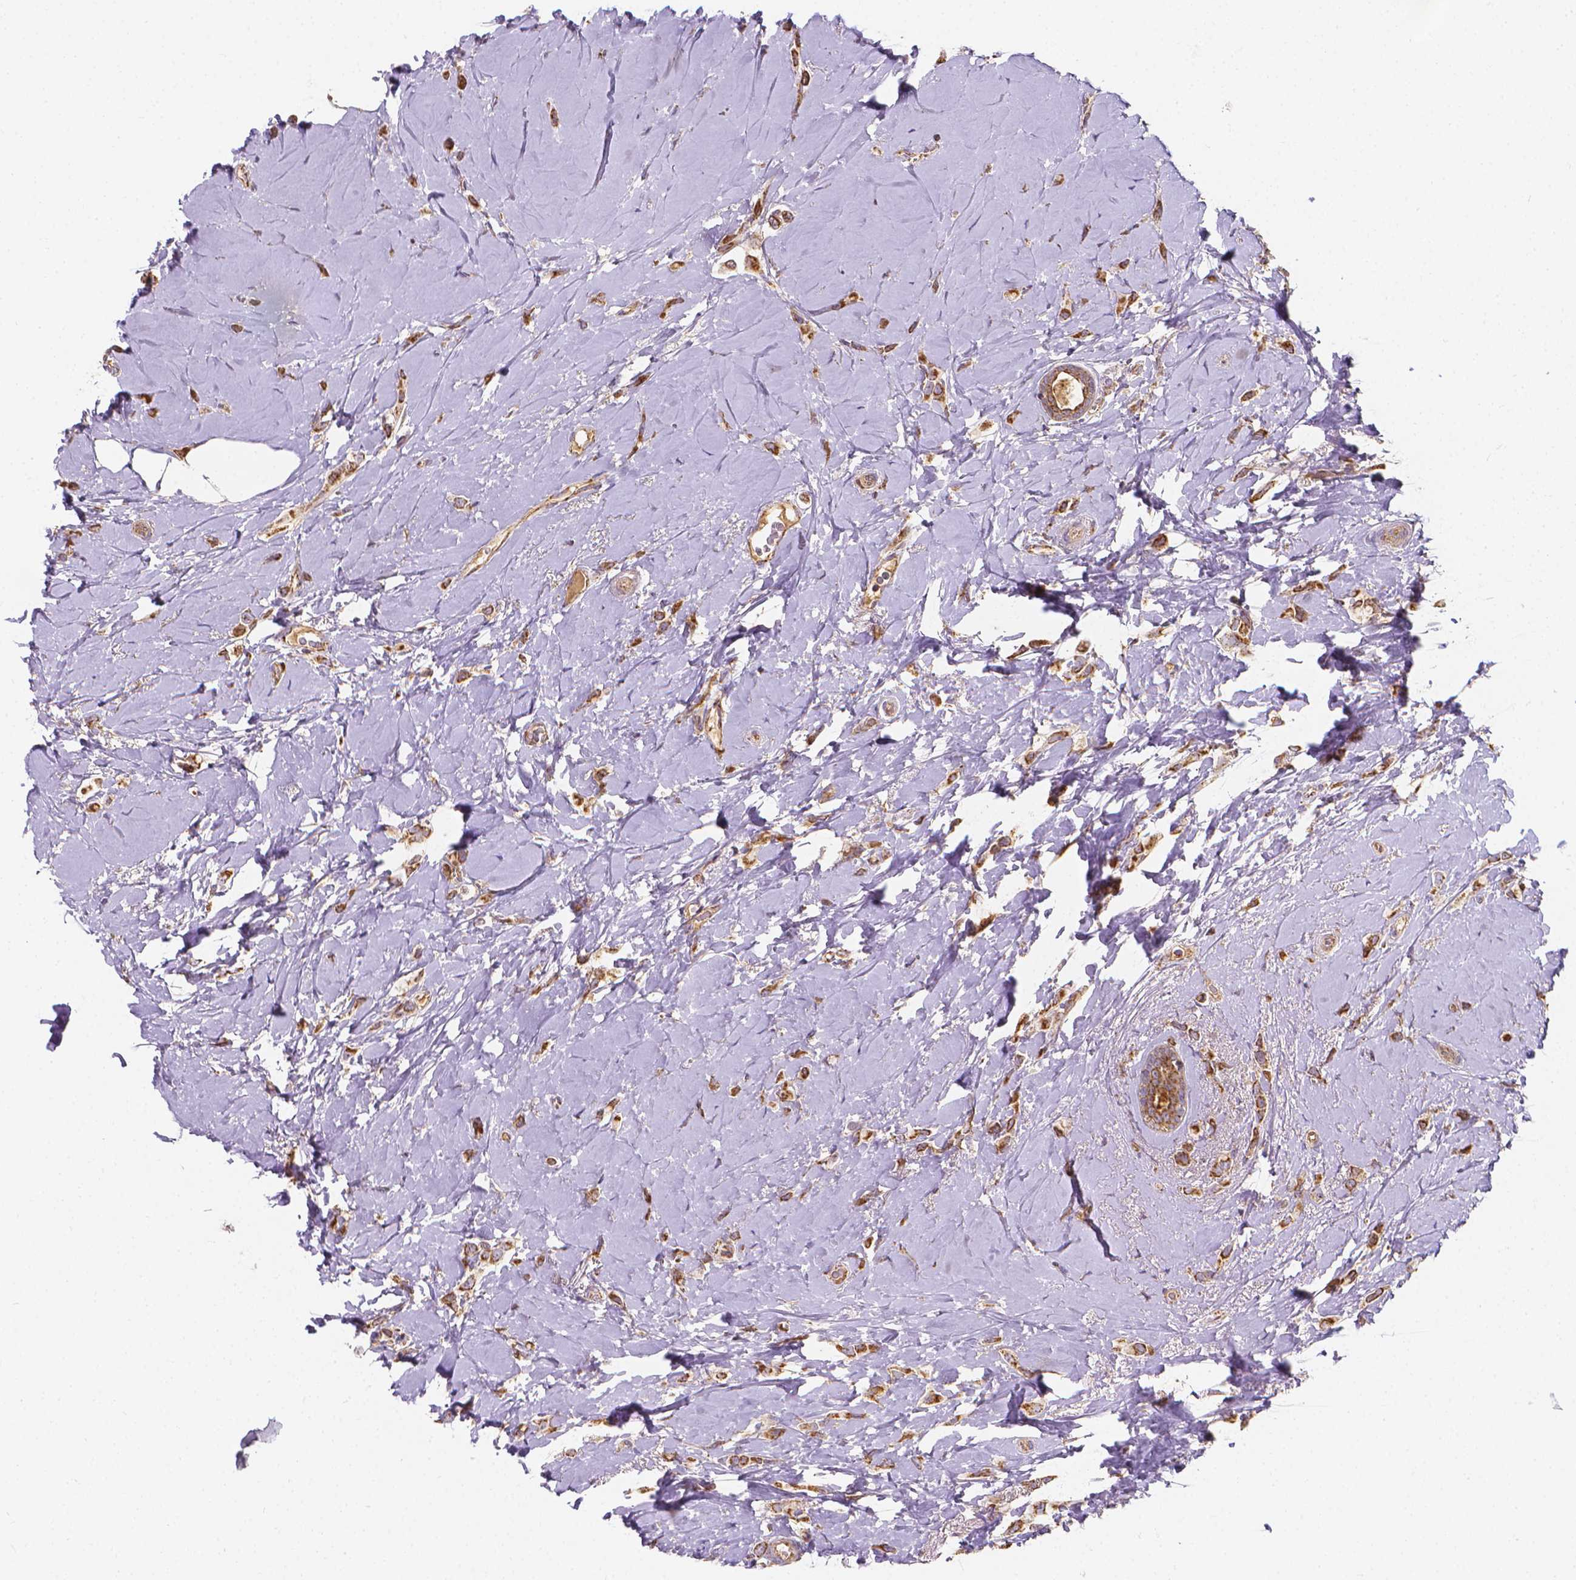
{"staining": {"intensity": "moderate", "quantity": ">75%", "location": "cytoplasmic/membranous"}, "tissue": "breast cancer", "cell_type": "Tumor cells", "image_type": "cancer", "snomed": [{"axis": "morphology", "description": "Lobular carcinoma"}, {"axis": "topography", "description": "Breast"}], "caption": "High-power microscopy captured an immunohistochemistry image of lobular carcinoma (breast), revealing moderate cytoplasmic/membranous positivity in approximately >75% of tumor cells.", "gene": "SNCAIP", "patient": {"sex": "female", "age": 66}}